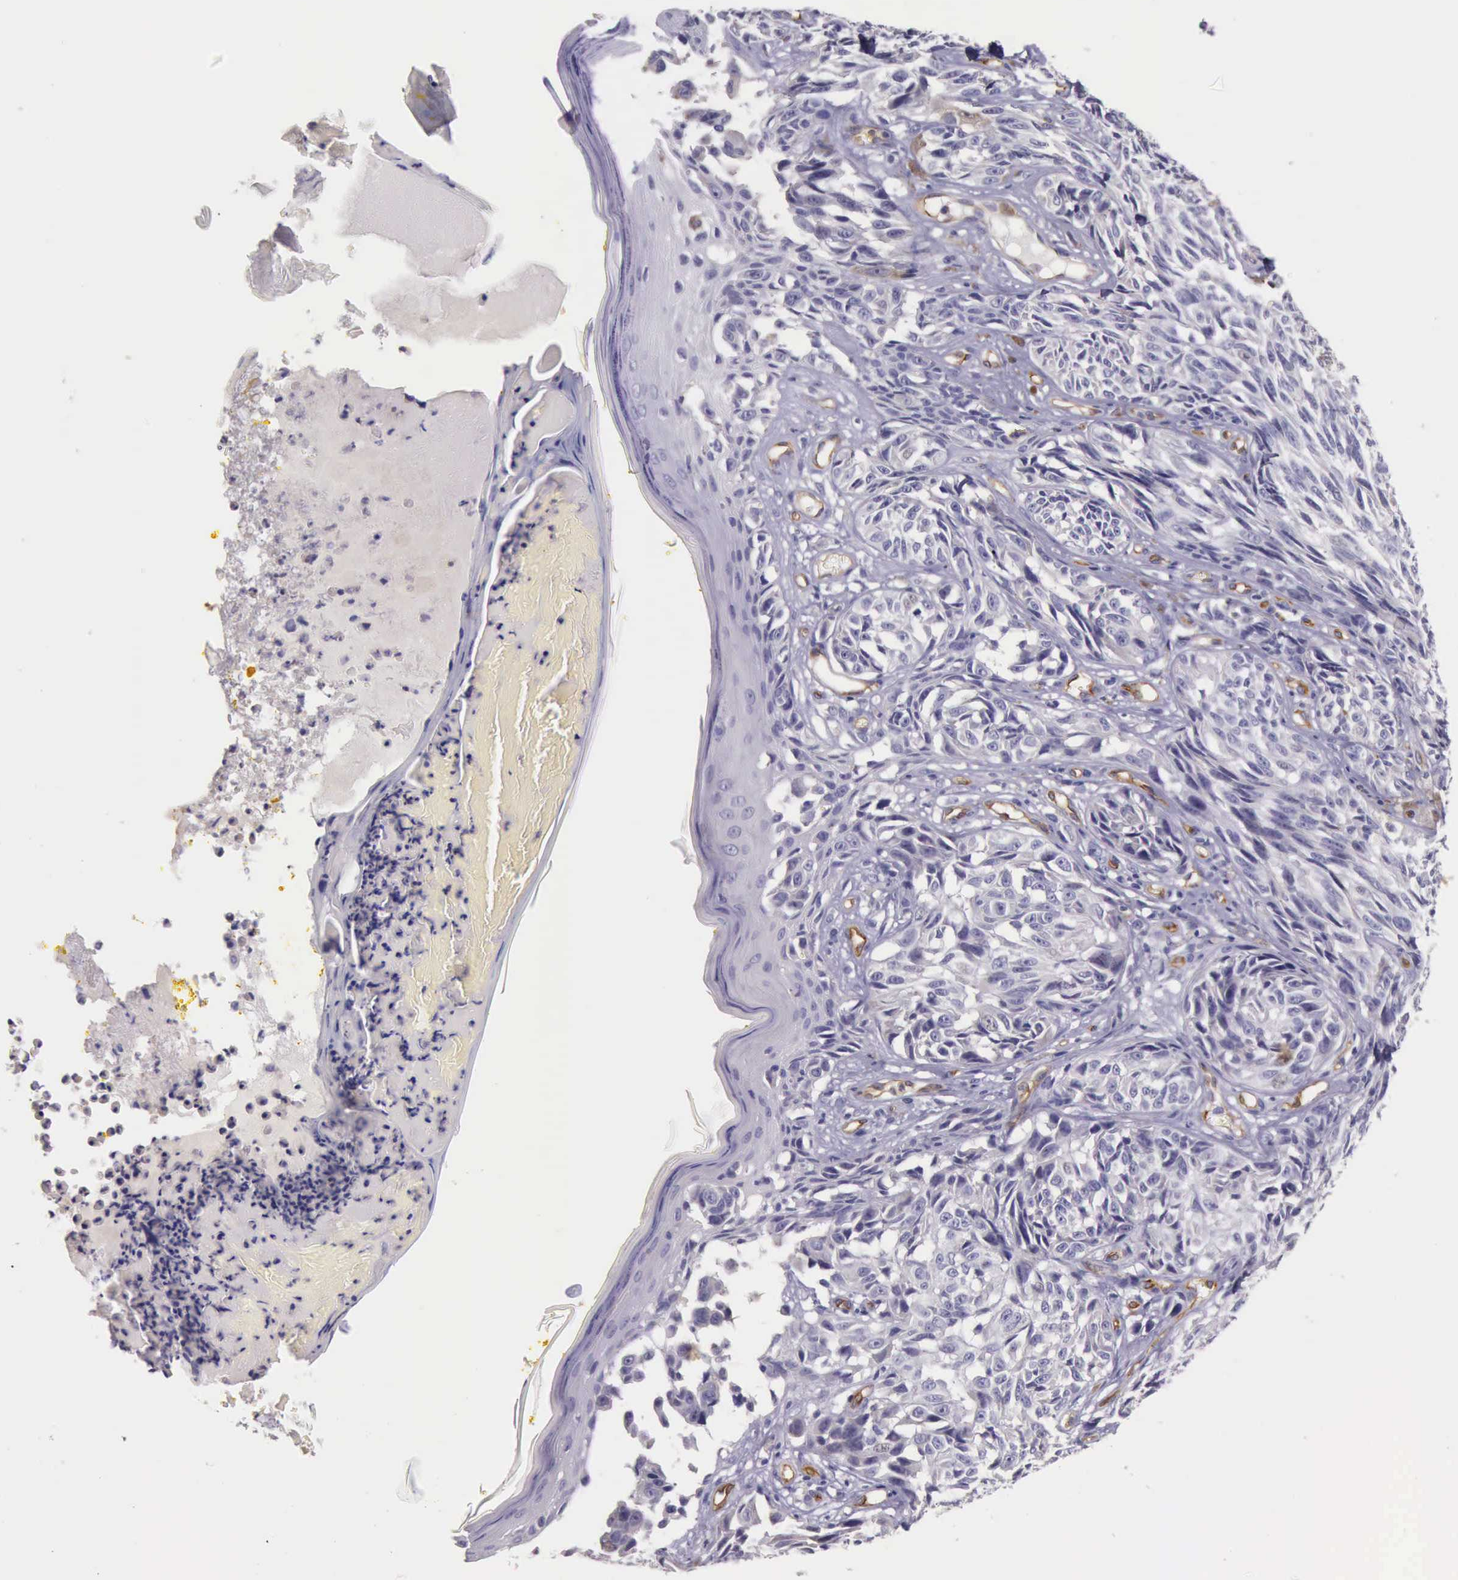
{"staining": {"intensity": "negative", "quantity": "none", "location": "none"}, "tissue": "melanoma", "cell_type": "Tumor cells", "image_type": "cancer", "snomed": [{"axis": "morphology", "description": "Malignant melanoma, NOS"}, {"axis": "topography", "description": "Skin"}], "caption": "High magnification brightfield microscopy of malignant melanoma stained with DAB (brown) and counterstained with hematoxylin (blue): tumor cells show no significant positivity. (DAB (3,3'-diaminobenzidine) immunohistochemistry (IHC) visualized using brightfield microscopy, high magnification).", "gene": "TCEANC", "patient": {"sex": "male", "age": 67}}